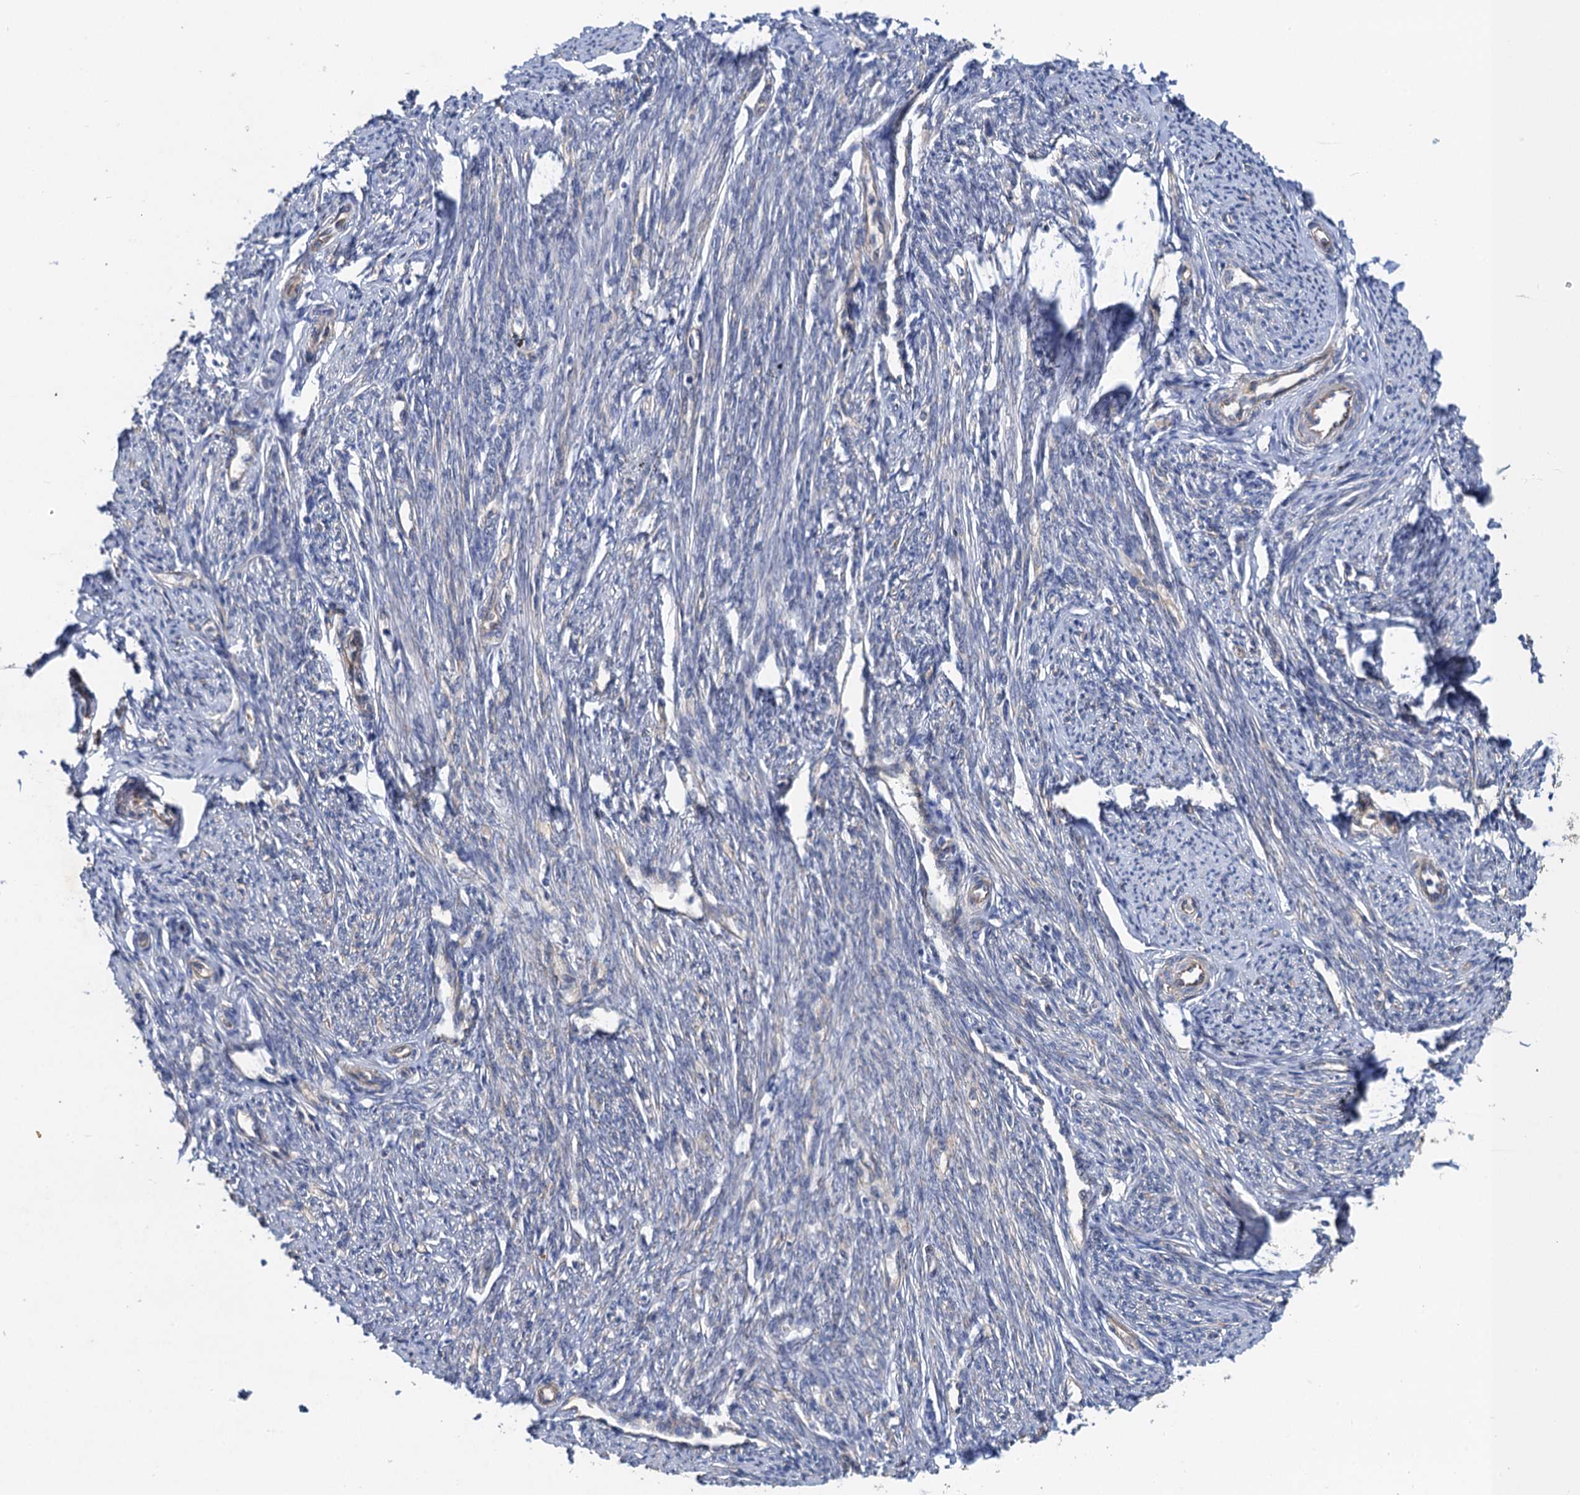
{"staining": {"intensity": "weak", "quantity": "25%-75%", "location": "cytoplasmic/membranous"}, "tissue": "smooth muscle", "cell_type": "Smooth muscle cells", "image_type": "normal", "snomed": [{"axis": "morphology", "description": "Normal tissue, NOS"}, {"axis": "topography", "description": "Smooth muscle"}, {"axis": "topography", "description": "Uterus"}], "caption": "Protein staining of normal smooth muscle displays weak cytoplasmic/membranous expression in about 25%-75% of smooth muscle cells. The staining was performed using DAB to visualize the protein expression in brown, while the nuclei were stained in blue with hematoxylin (Magnification: 20x).", "gene": "PJA2", "patient": {"sex": "female", "age": 59}}